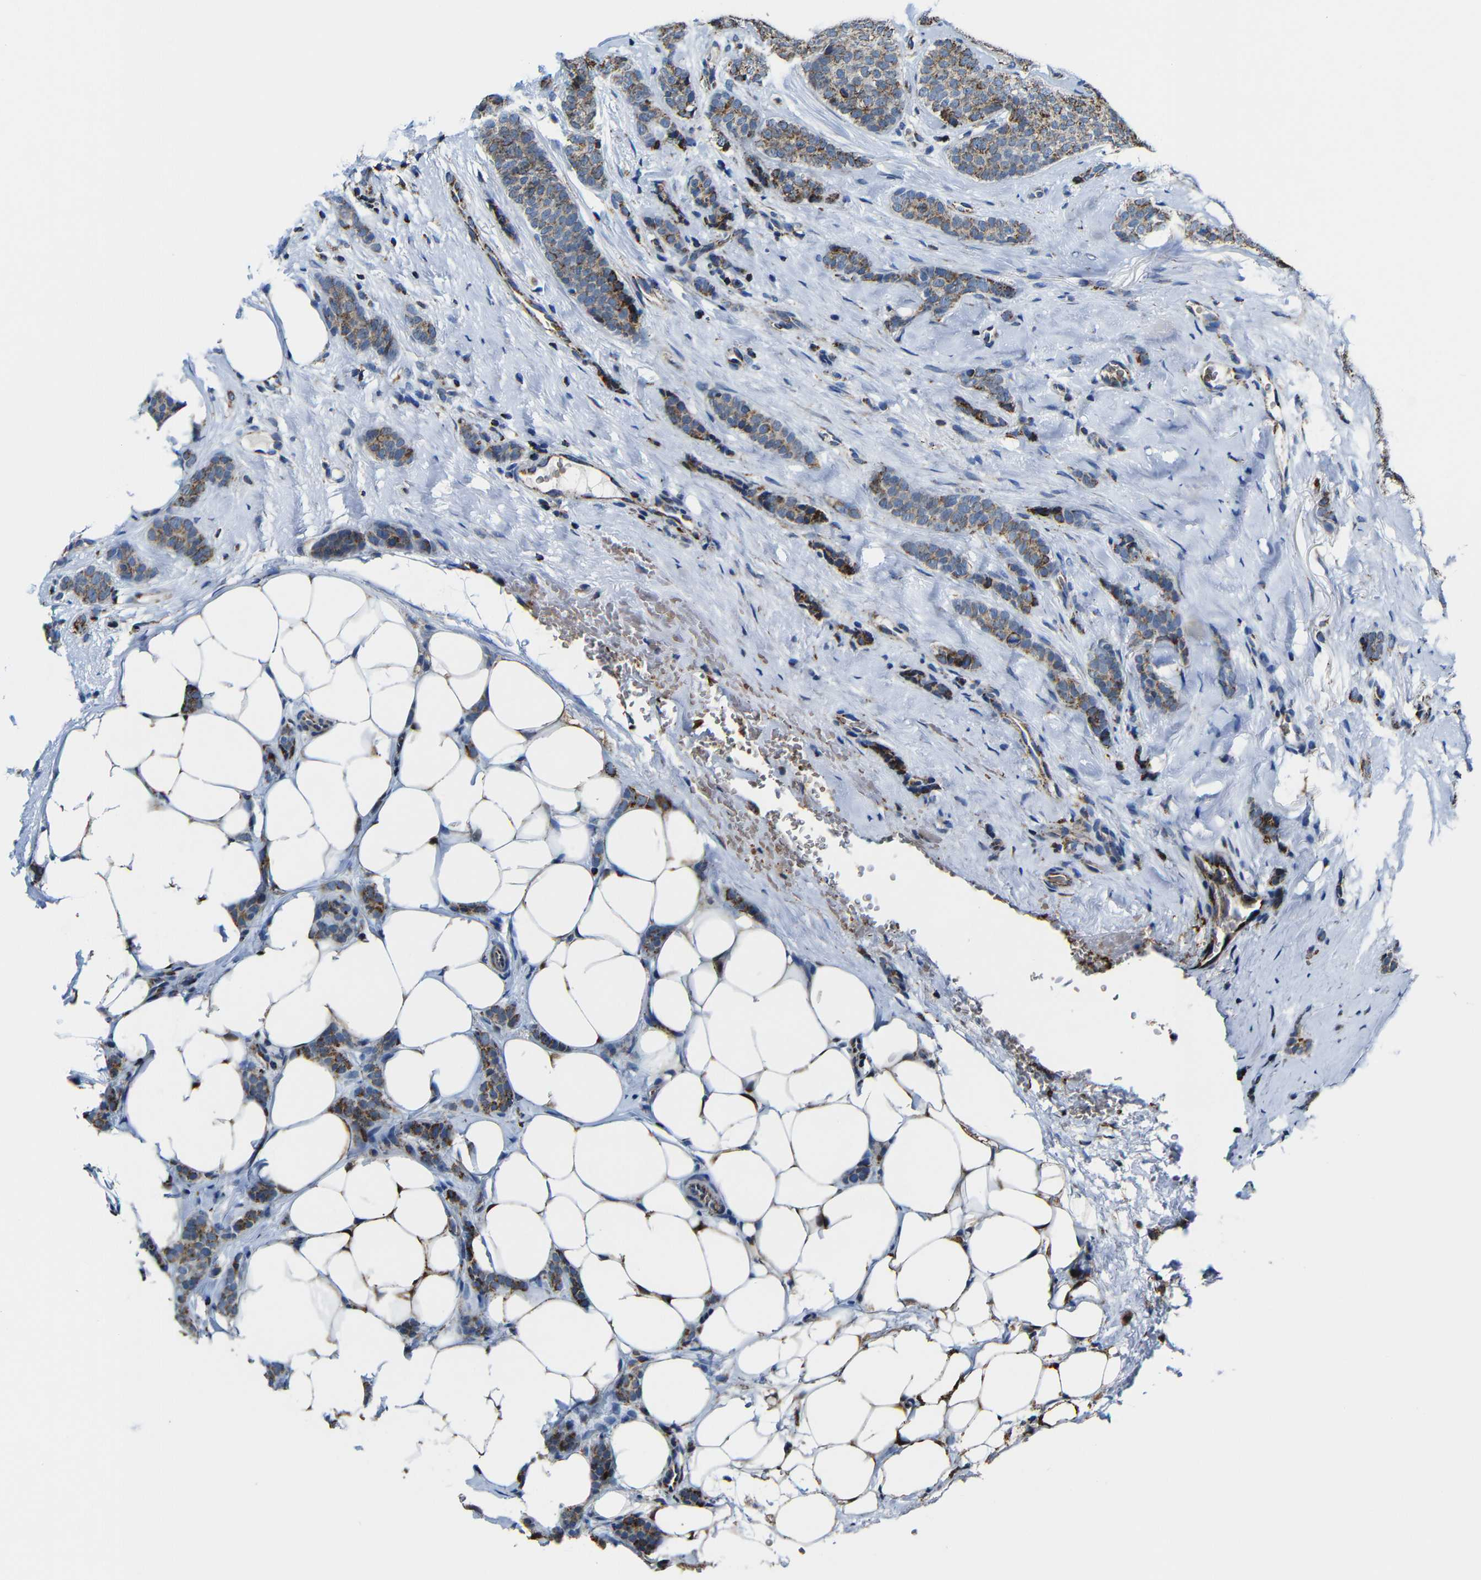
{"staining": {"intensity": "moderate", "quantity": "25%-75%", "location": "cytoplasmic/membranous"}, "tissue": "breast cancer", "cell_type": "Tumor cells", "image_type": "cancer", "snomed": [{"axis": "morphology", "description": "Lobular carcinoma"}, {"axis": "topography", "description": "Skin"}, {"axis": "topography", "description": "Breast"}], "caption": "A micrograph showing moderate cytoplasmic/membranous staining in approximately 25%-75% of tumor cells in breast cancer, as visualized by brown immunohistochemical staining.", "gene": "CA5B", "patient": {"sex": "female", "age": 46}}